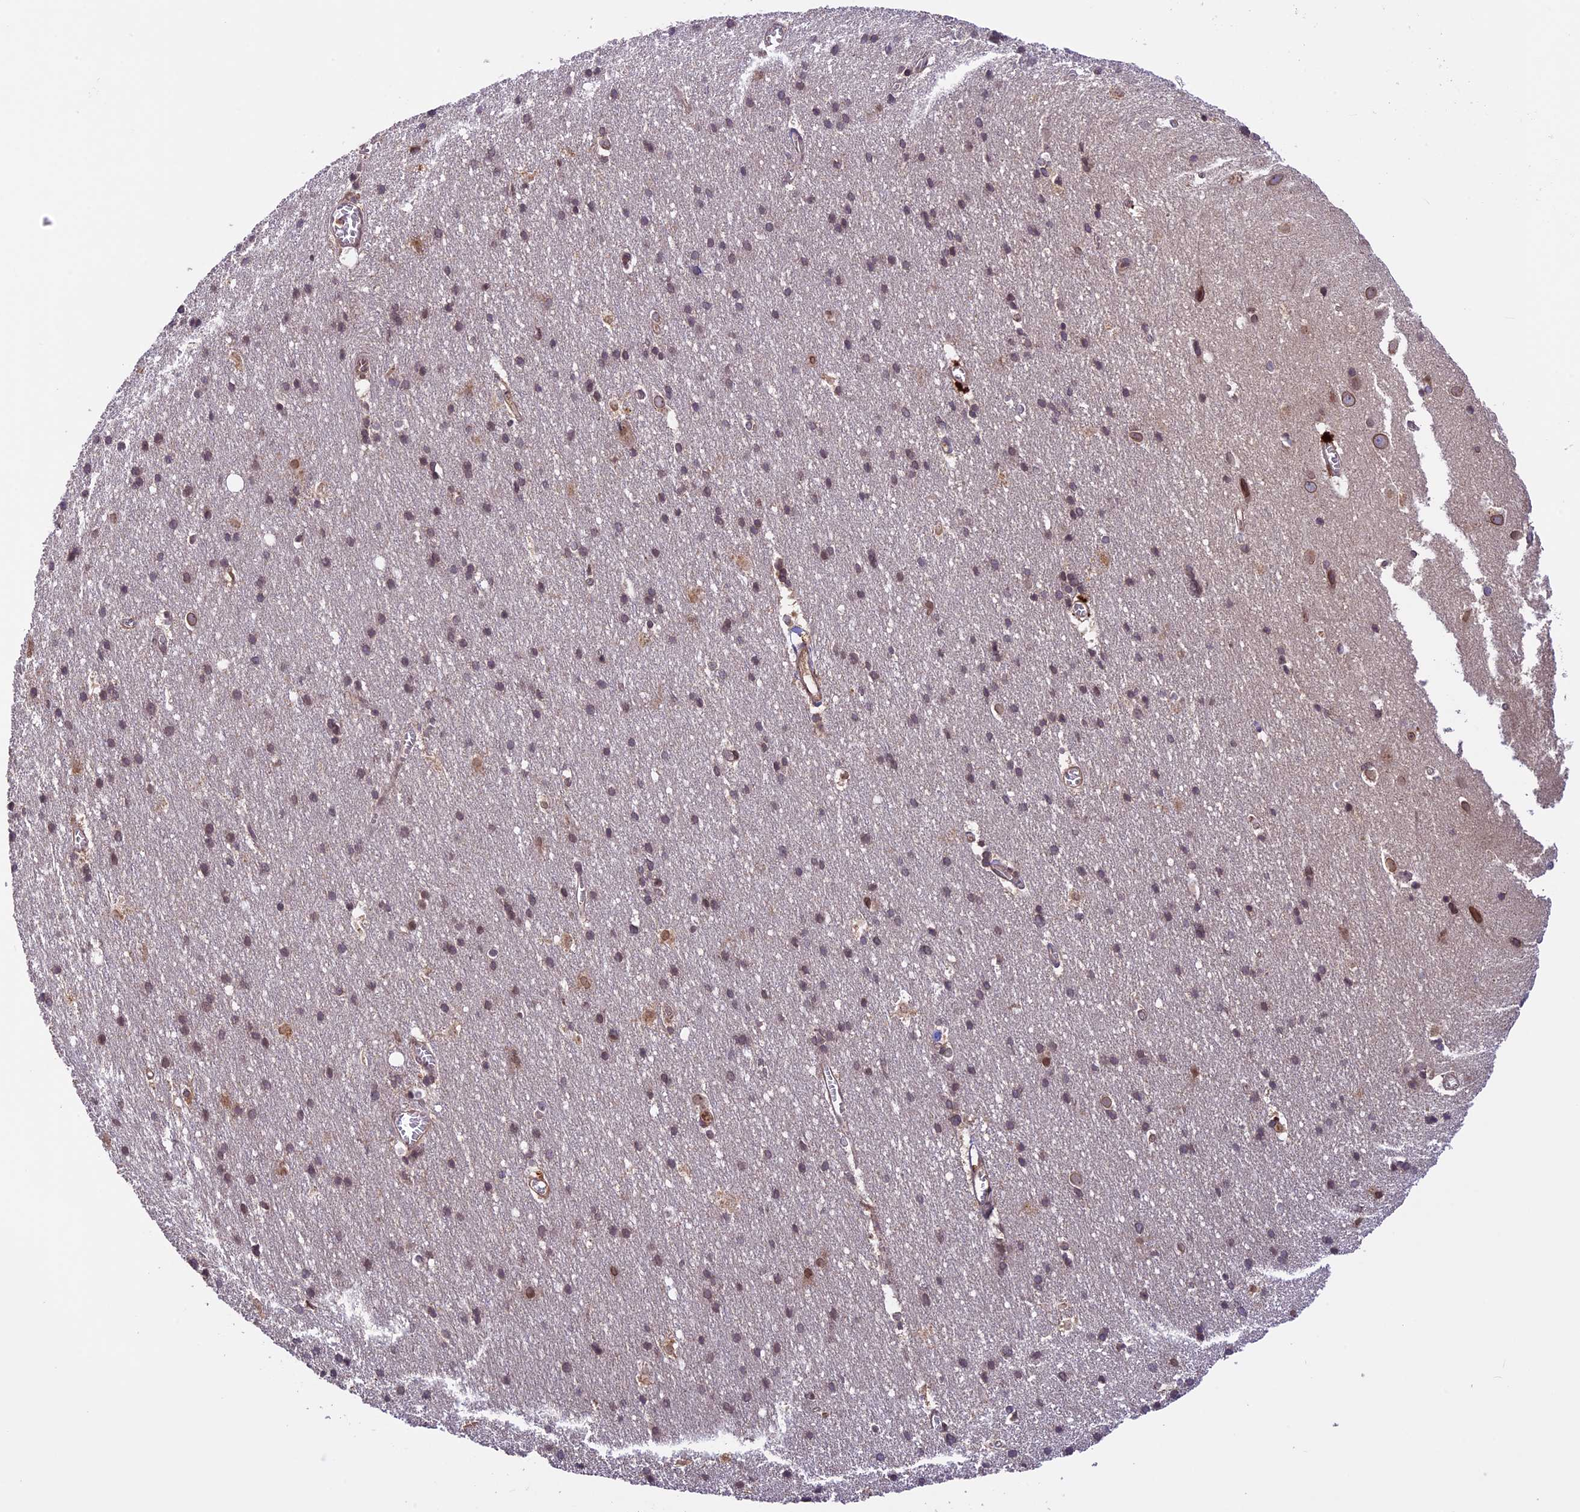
{"staining": {"intensity": "moderate", "quantity": "25%-75%", "location": "cytoplasmic/membranous"}, "tissue": "cerebral cortex", "cell_type": "Endothelial cells", "image_type": "normal", "snomed": [{"axis": "morphology", "description": "Normal tissue, NOS"}, {"axis": "topography", "description": "Cerebral cortex"}], "caption": "Brown immunohistochemical staining in unremarkable cerebral cortex reveals moderate cytoplasmic/membranous expression in approximately 25%-75% of endothelial cells.", "gene": "CCDC125", "patient": {"sex": "male", "age": 54}}